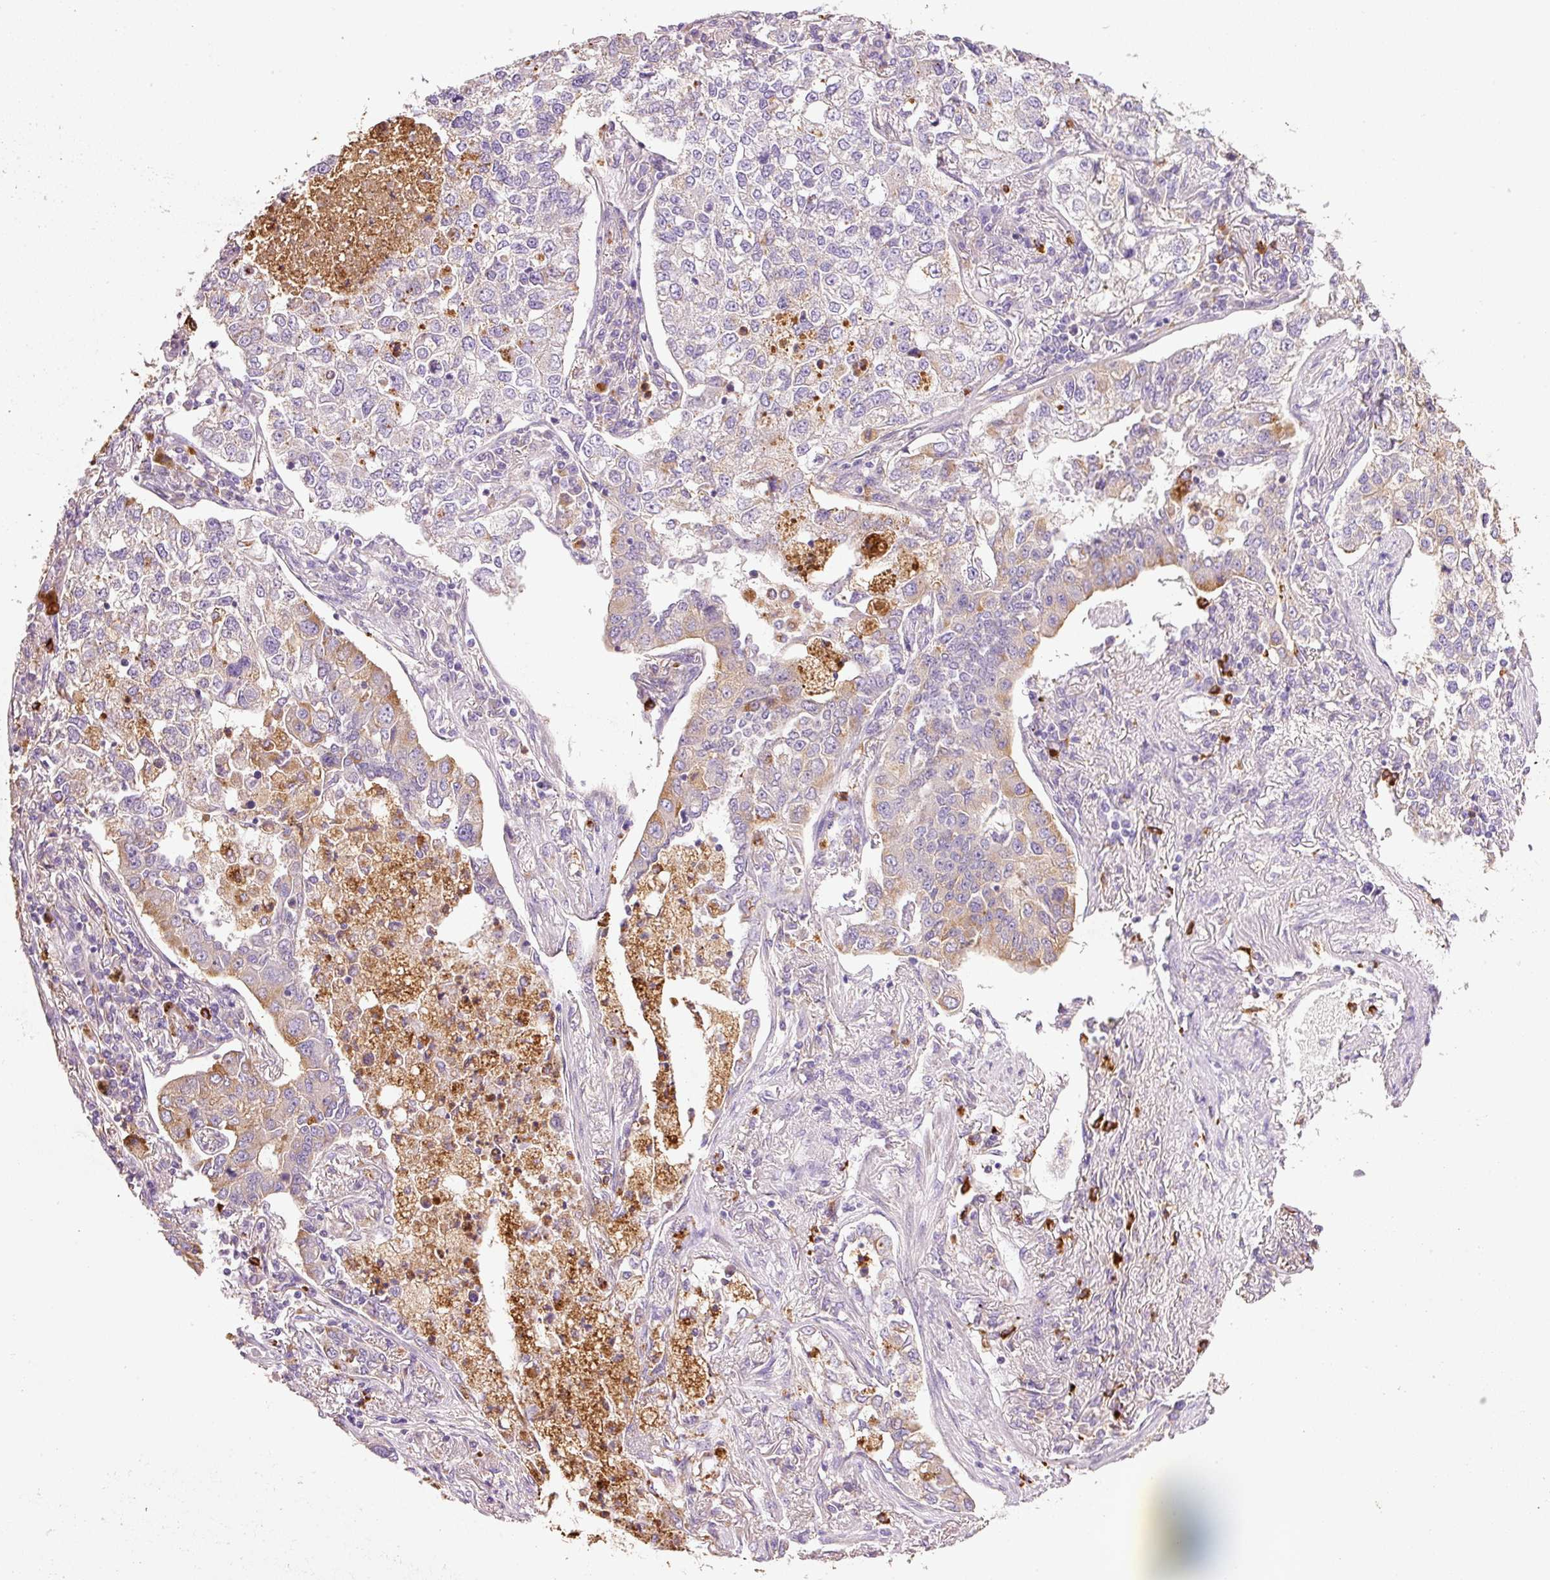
{"staining": {"intensity": "moderate", "quantity": "<25%", "location": "cytoplasmic/membranous"}, "tissue": "lung cancer", "cell_type": "Tumor cells", "image_type": "cancer", "snomed": [{"axis": "morphology", "description": "Adenocarcinoma, NOS"}, {"axis": "topography", "description": "Lung"}], "caption": "Immunohistochemistry (IHC) staining of lung cancer, which reveals low levels of moderate cytoplasmic/membranous staining in approximately <25% of tumor cells indicating moderate cytoplasmic/membranous protein expression. The staining was performed using DAB (brown) for protein detection and nuclei were counterstained in hematoxylin (blue).", "gene": "TMC8", "patient": {"sex": "male", "age": 49}}